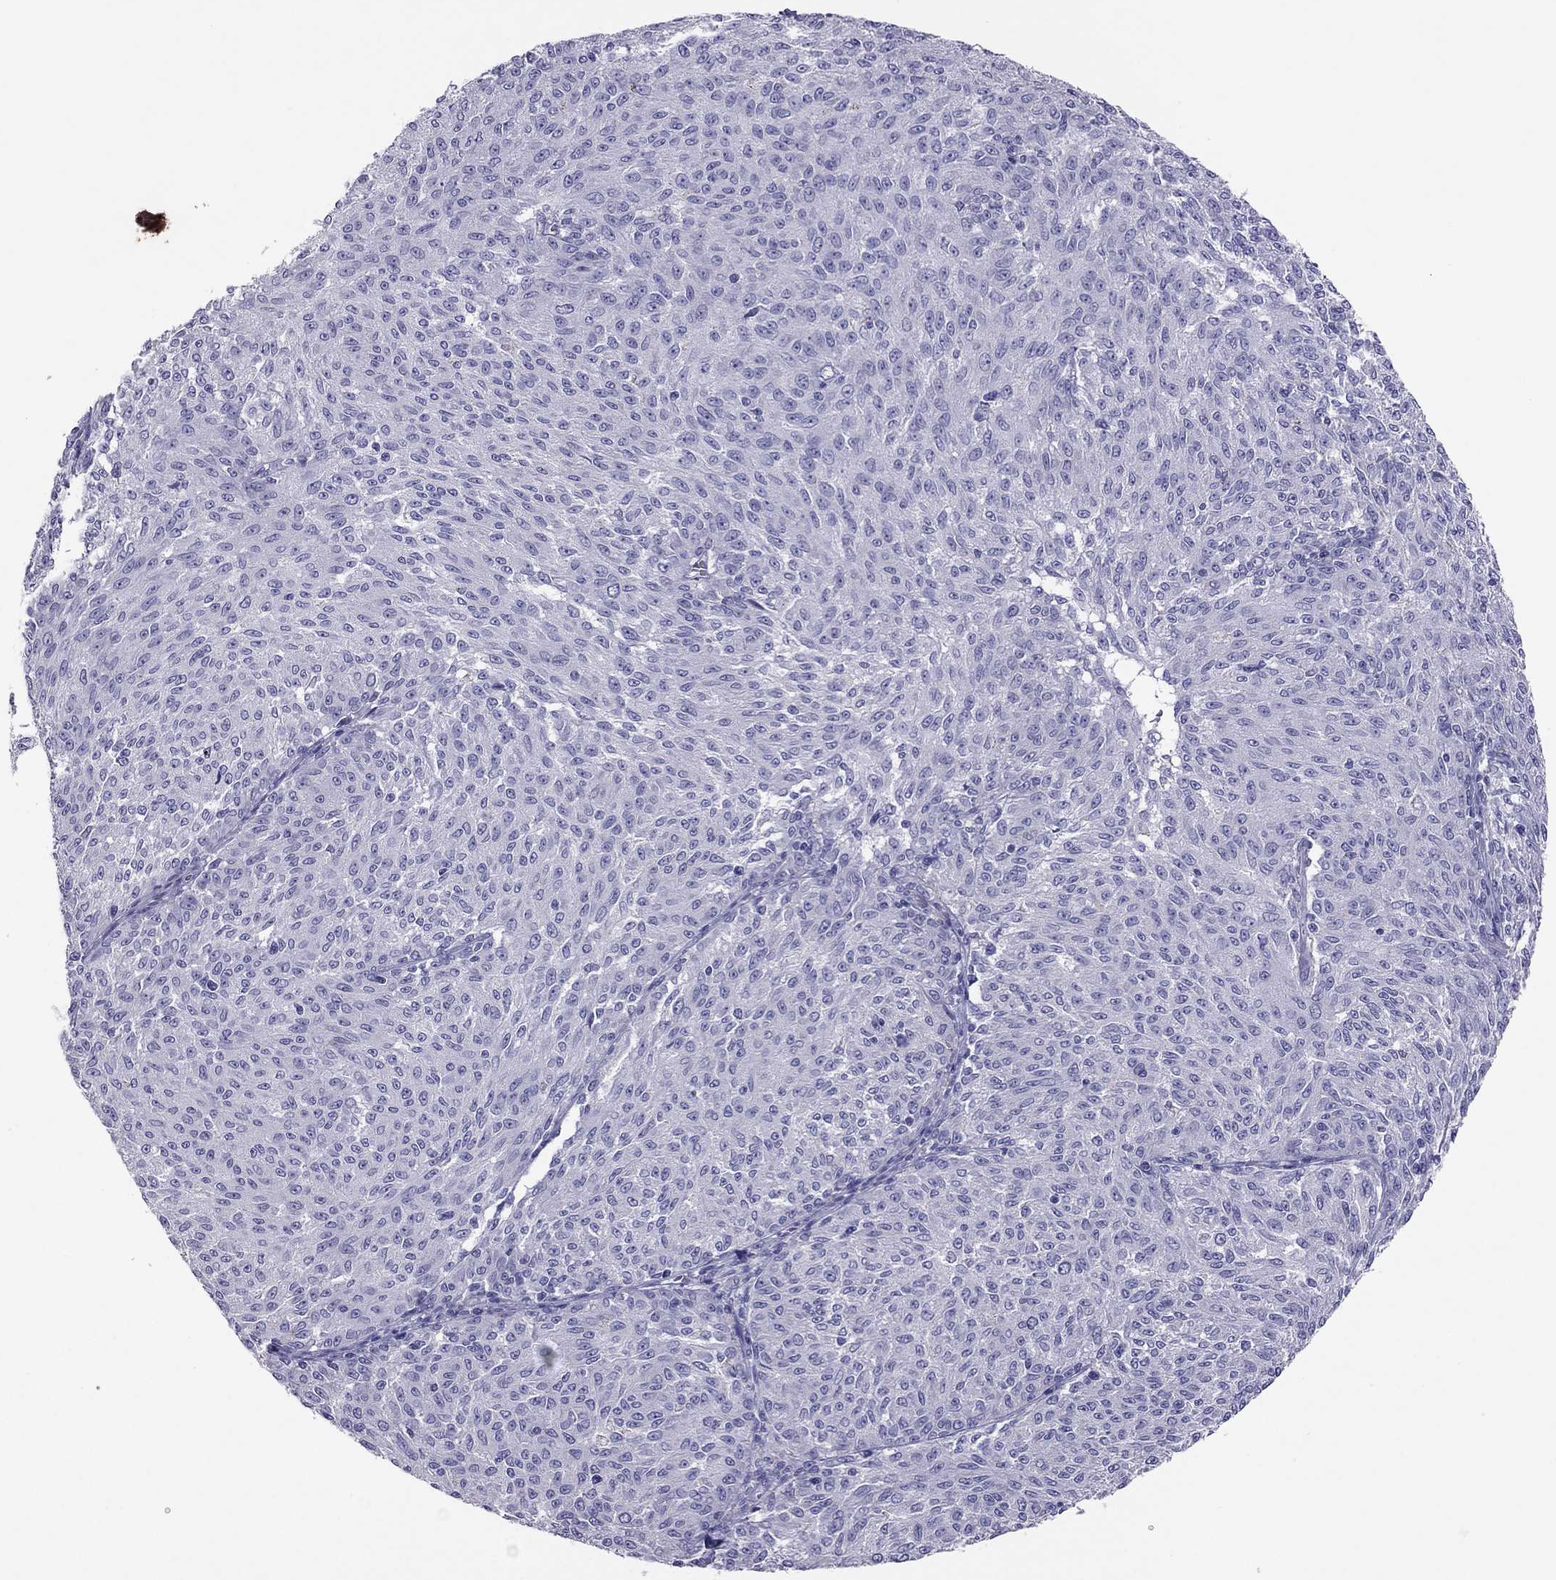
{"staining": {"intensity": "negative", "quantity": "none", "location": "none"}, "tissue": "melanoma", "cell_type": "Tumor cells", "image_type": "cancer", "snomed": [{"axis": "morphology", "description": "Malignant melanoma, NOS"}, {"axis": "topography", "description": "Skin"}], "caption": "Tumor cells show no significant protein expression in melanoma. Nuclei are stained in blue.", "gene": "MAEL", "patient": {"sex": "female", "age": 72}}